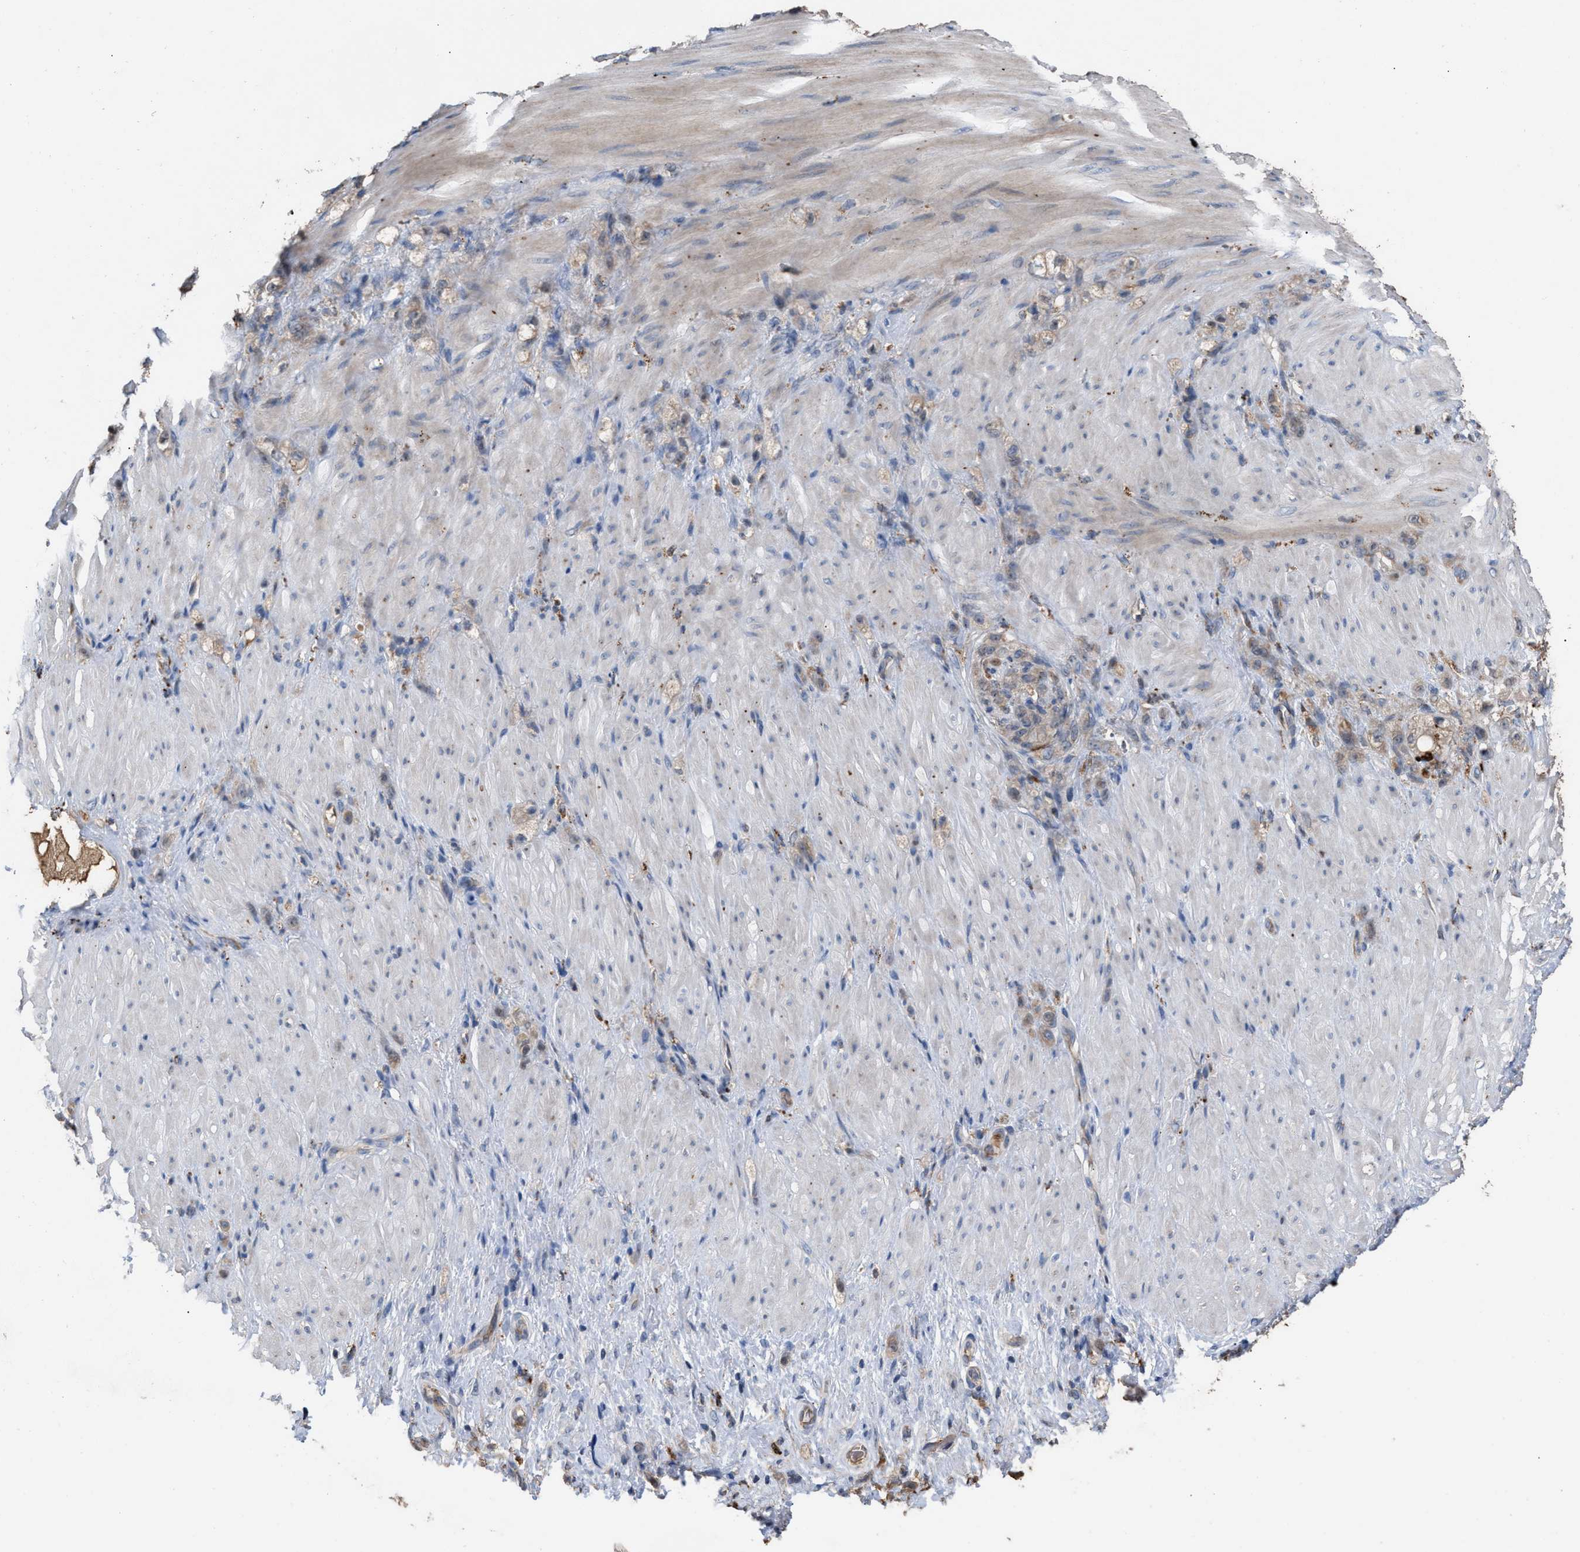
{"staining": {"intensity": "weak", "quantity": "25%-75%", "location": "cytoplasmic/membranous"}, "tissue": "stomach cancer", "cell_type": "Tumor cells", "image_type": "cancer", "snomed": [{"axis": "morphology", "description": "Normal tissue, NOS"}, {"axis": "morphology", "description": "Adenocarcinoma, NOS"}, {"axis": "topography", "description": "Stomach"}], "caption": "Immunohistochemistry (IHC) micrograph of neoplastic tissue: stomach cancer (adenocarcinoma) stained using immunohistochemistry (IHC) shows low levels of weak protein expression localized specifically in the cytoplasmic/membranous of tumor cells, appearing as a cytoplasmic/membranous brown color.", "gene": "ELMO3", "patient": {"sex": "male", "age": 82}}